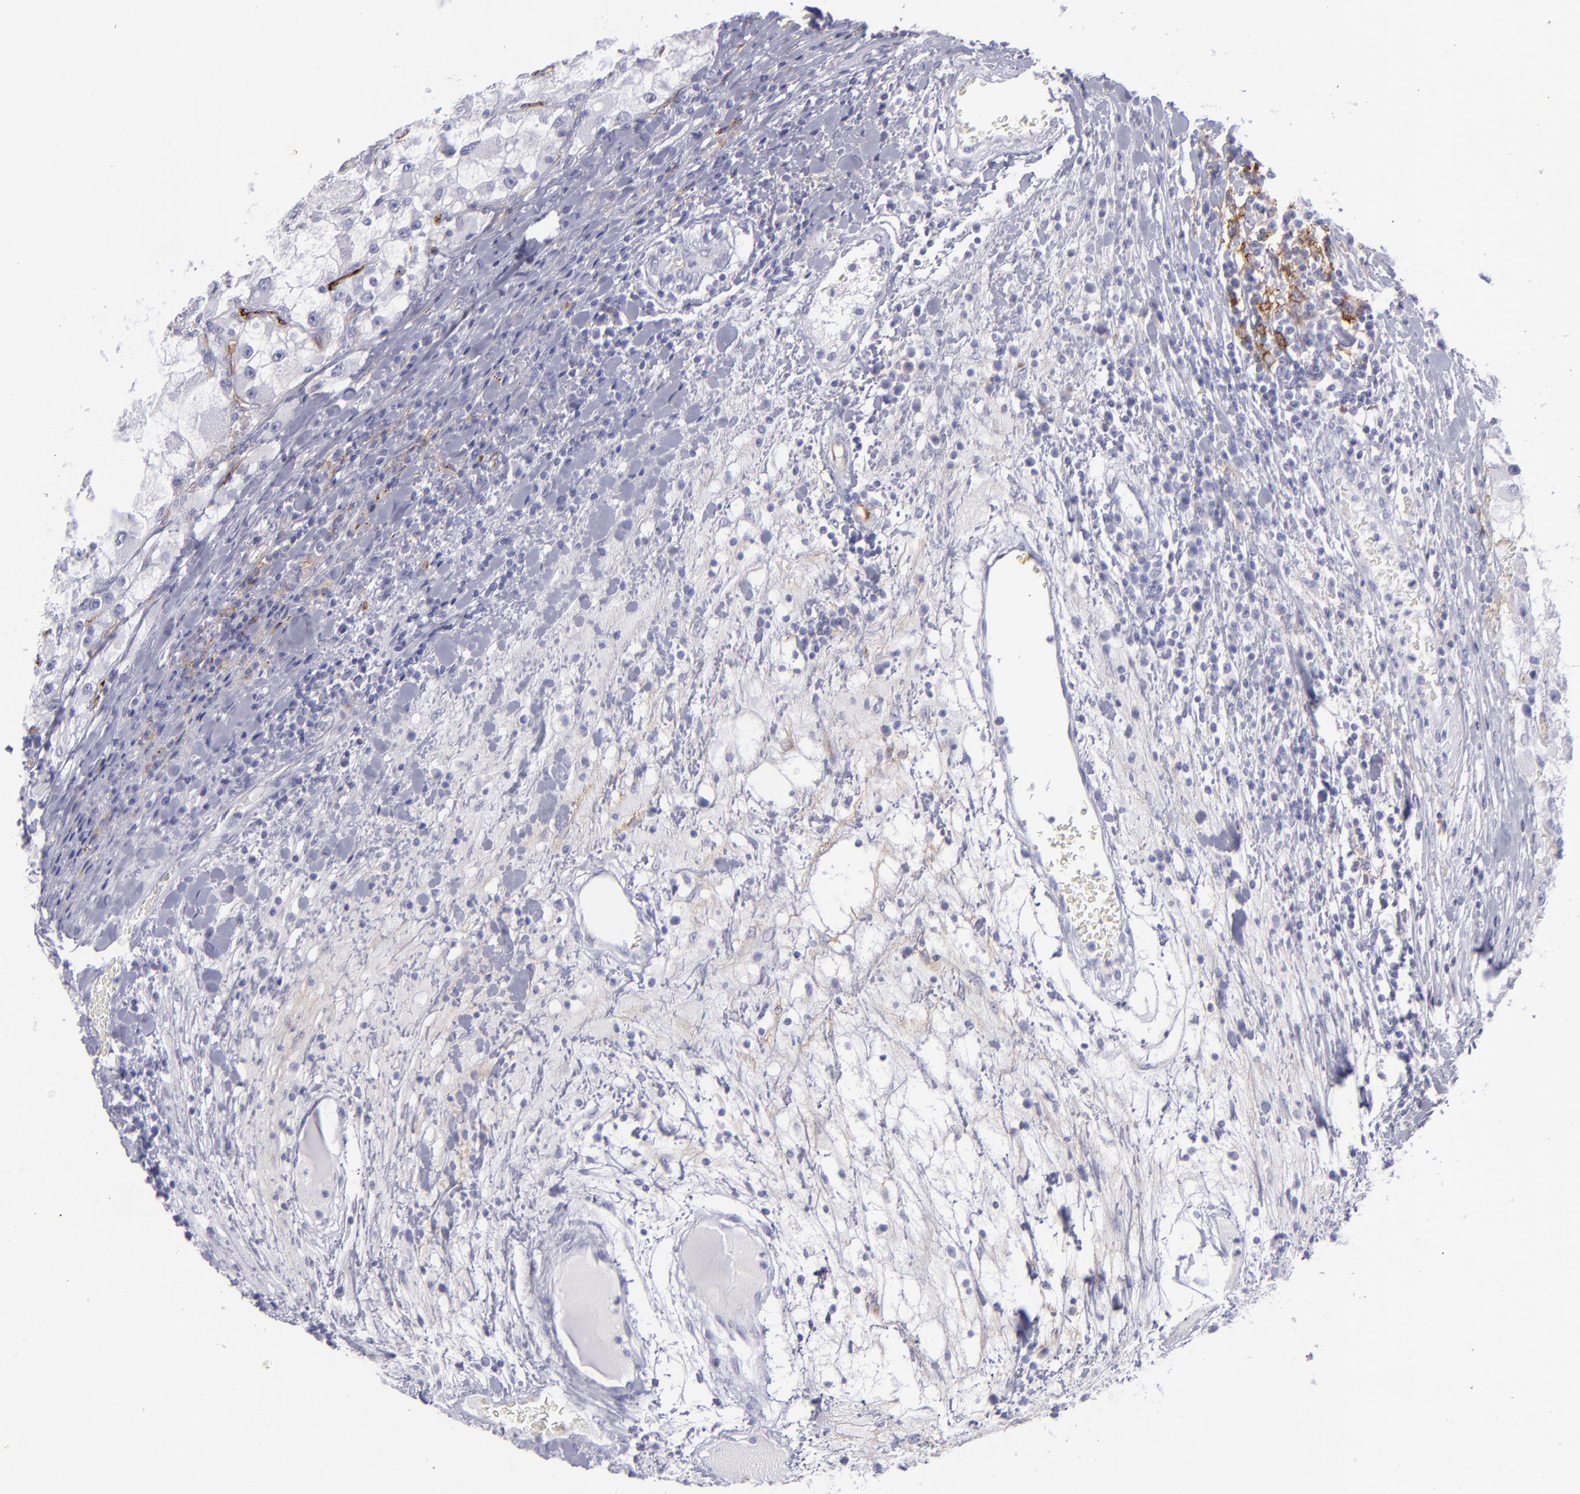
{"staining": {"intensity": "negative", "quantity": "none", "location": "none"}, "tissue": "renal cancer", "cell_type": "Tumor cells", "image_type": "cancer", "snomed": [{"axis": "morphology", "description": "Adenocarcinoma, NOS"}, {"axis": "topography", "description": "Kidney"}], "caption": "Image shows no protein staining in tumor cells of renal cancer tissue.", "gene": "ACE", "patient": {"sex": "female", "age": 73}}